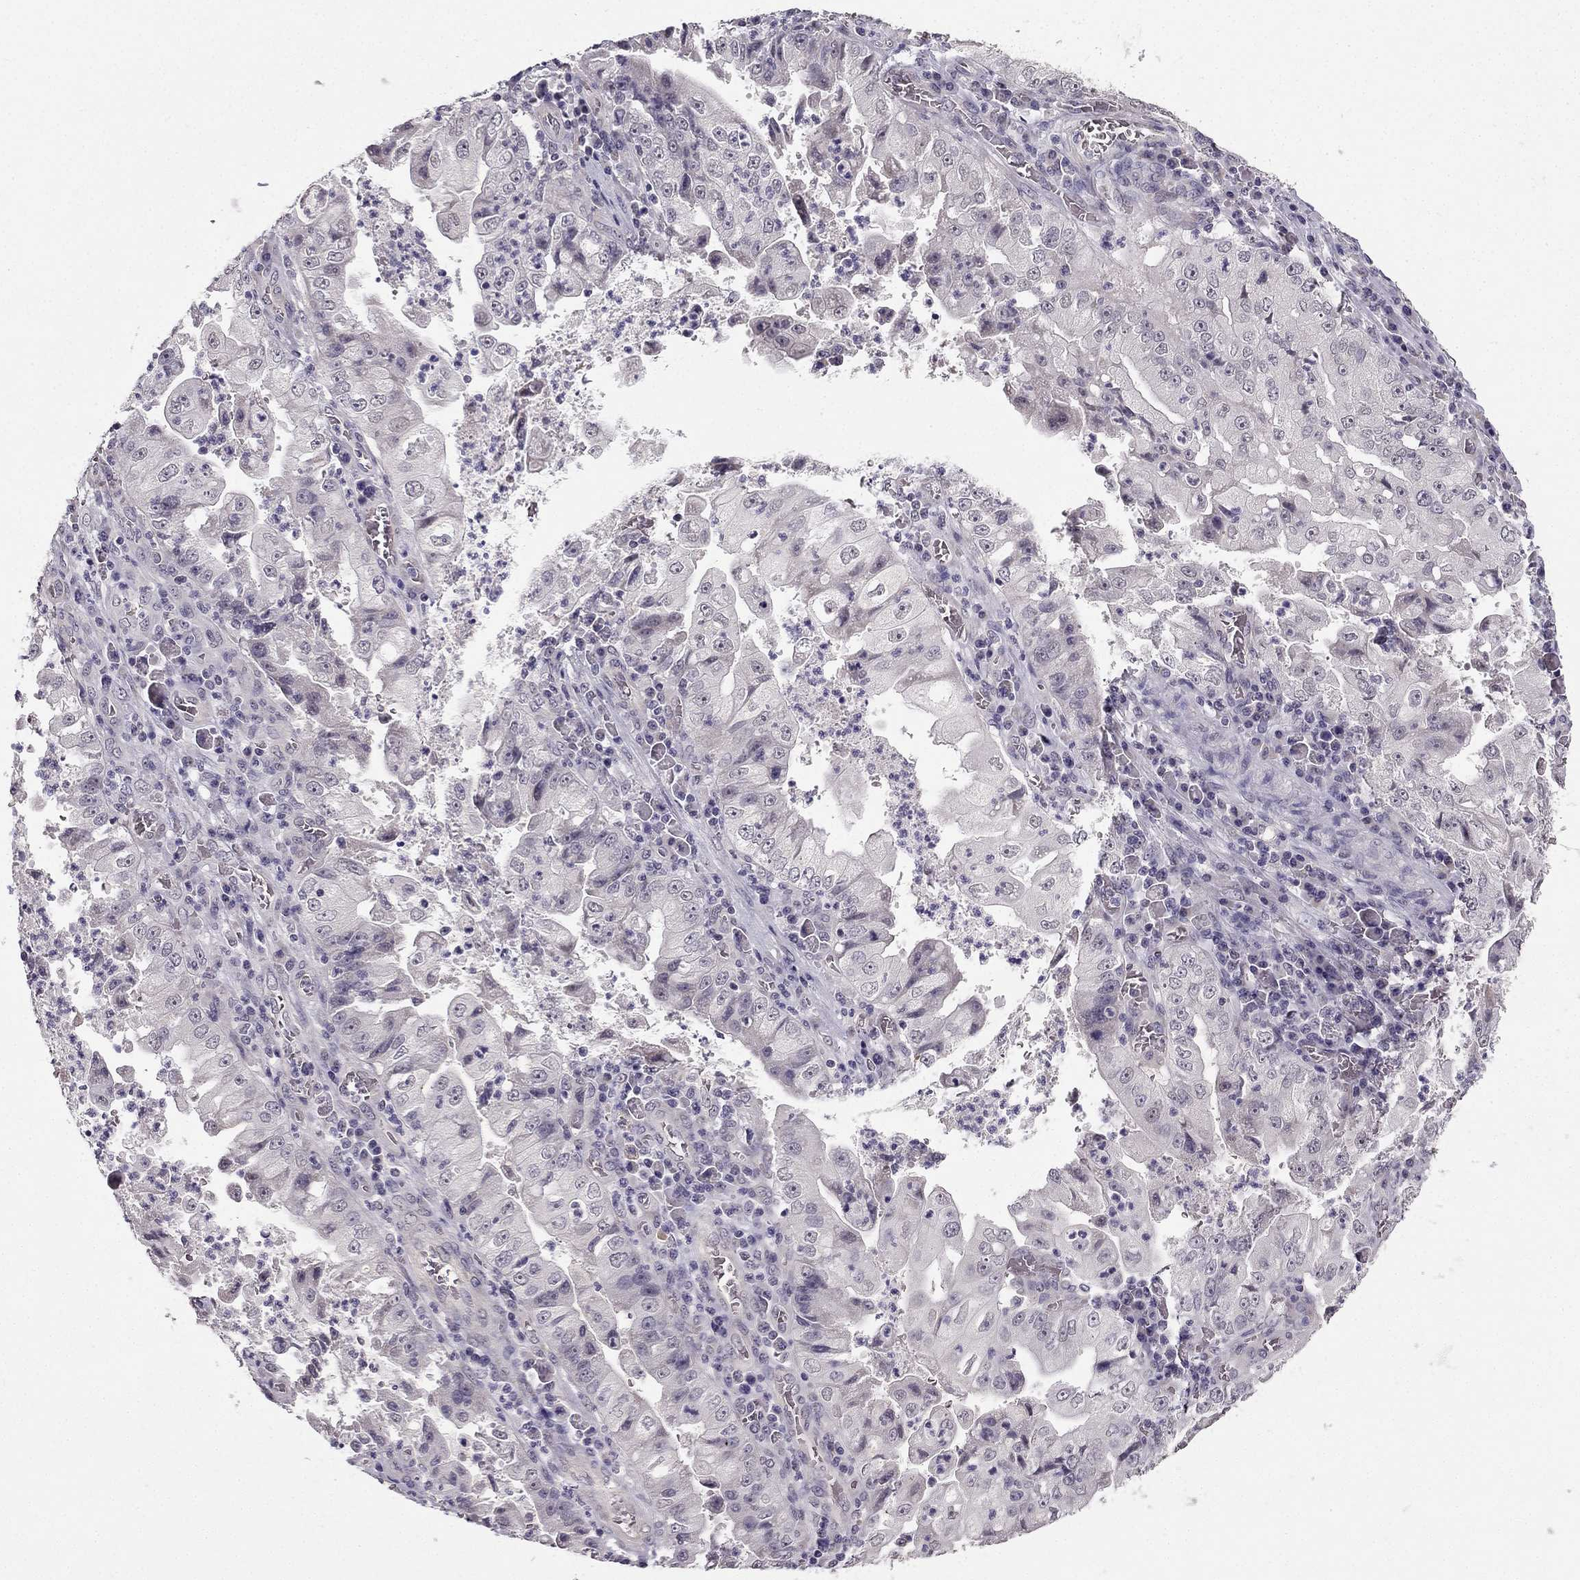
{"staining": {"intensity": "negative", "quantity": "none", "location": "none"}, "tissue": "stomach cancer", "cell_type": "Tumor cells", "image_type": "cancer", "snomed": [{"axis": "morphology", "description": "Adenocarcinoma, NOS"}, {"axis": "topography", "description": "Stomach"}], "caption": "IHC of adenocarcinoma (stomach) exhibits no positivity in tumor cells. (Stains: DAB immunohistochemistry with hematoxylin counter stain, Microscopy: brightfield microscopy at high magnification).", "gene": "TSPYL5", "patient": {"sex": "male", "age": 76}}